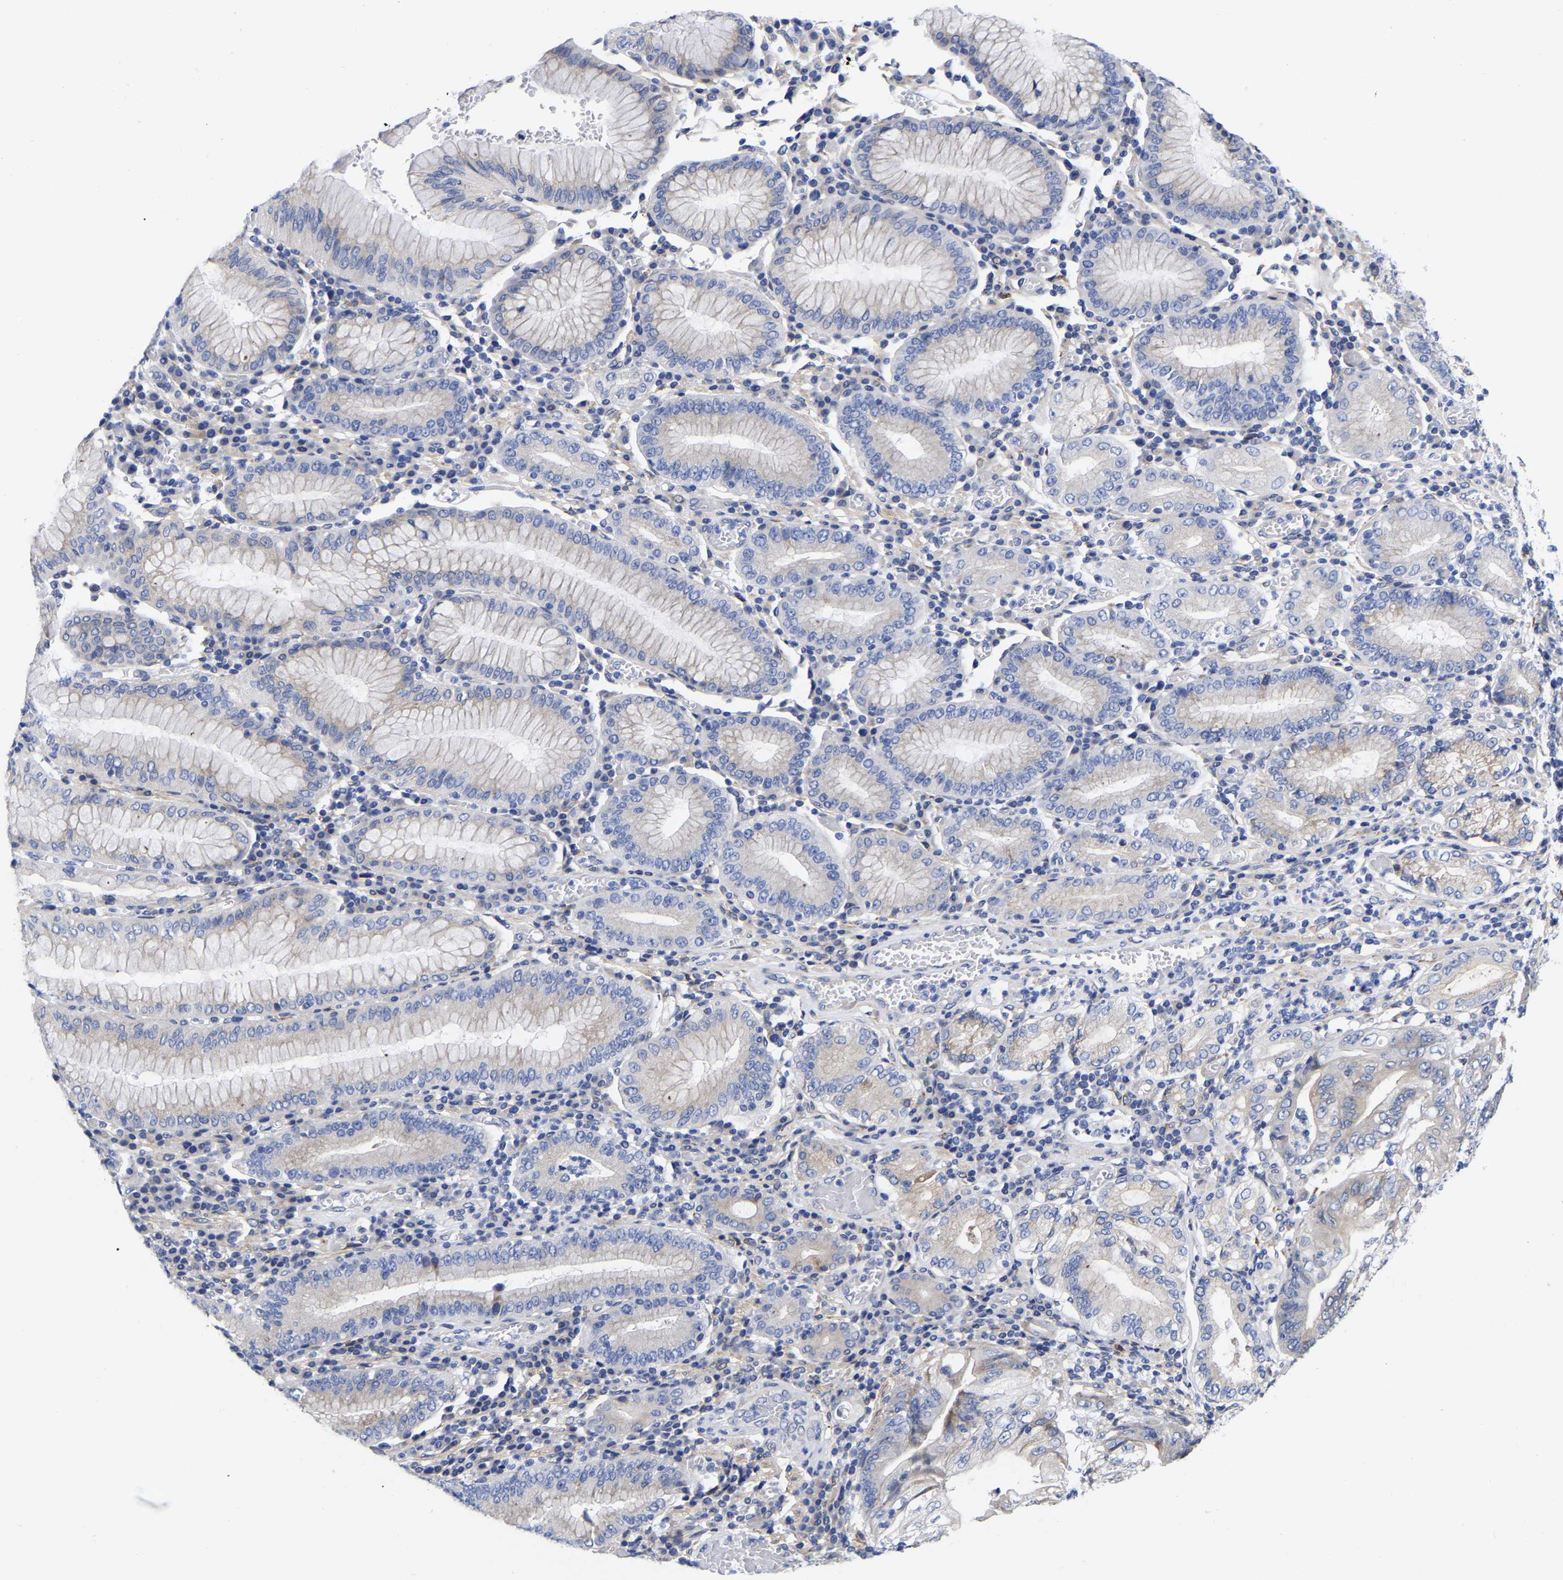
{"staining": {"intensity": "weak", "quantity": "<25%", "location": "cytoplasmic/membranous"}, "tissue": "stomach cancer", "cell_type": "Tumor cells", "image_type": "cancer", "snomed": [{"axis": "morphology", "description": "Adenocarcinoma, NOS"}, {"axis": "topography", "description": "Stomach"}], "caption": "Tumor cells are negative for brown protein staining in stomach adenocarcinoma.", "gene": "CFAP298", "patient": {"sex": "female", "age": 73}}